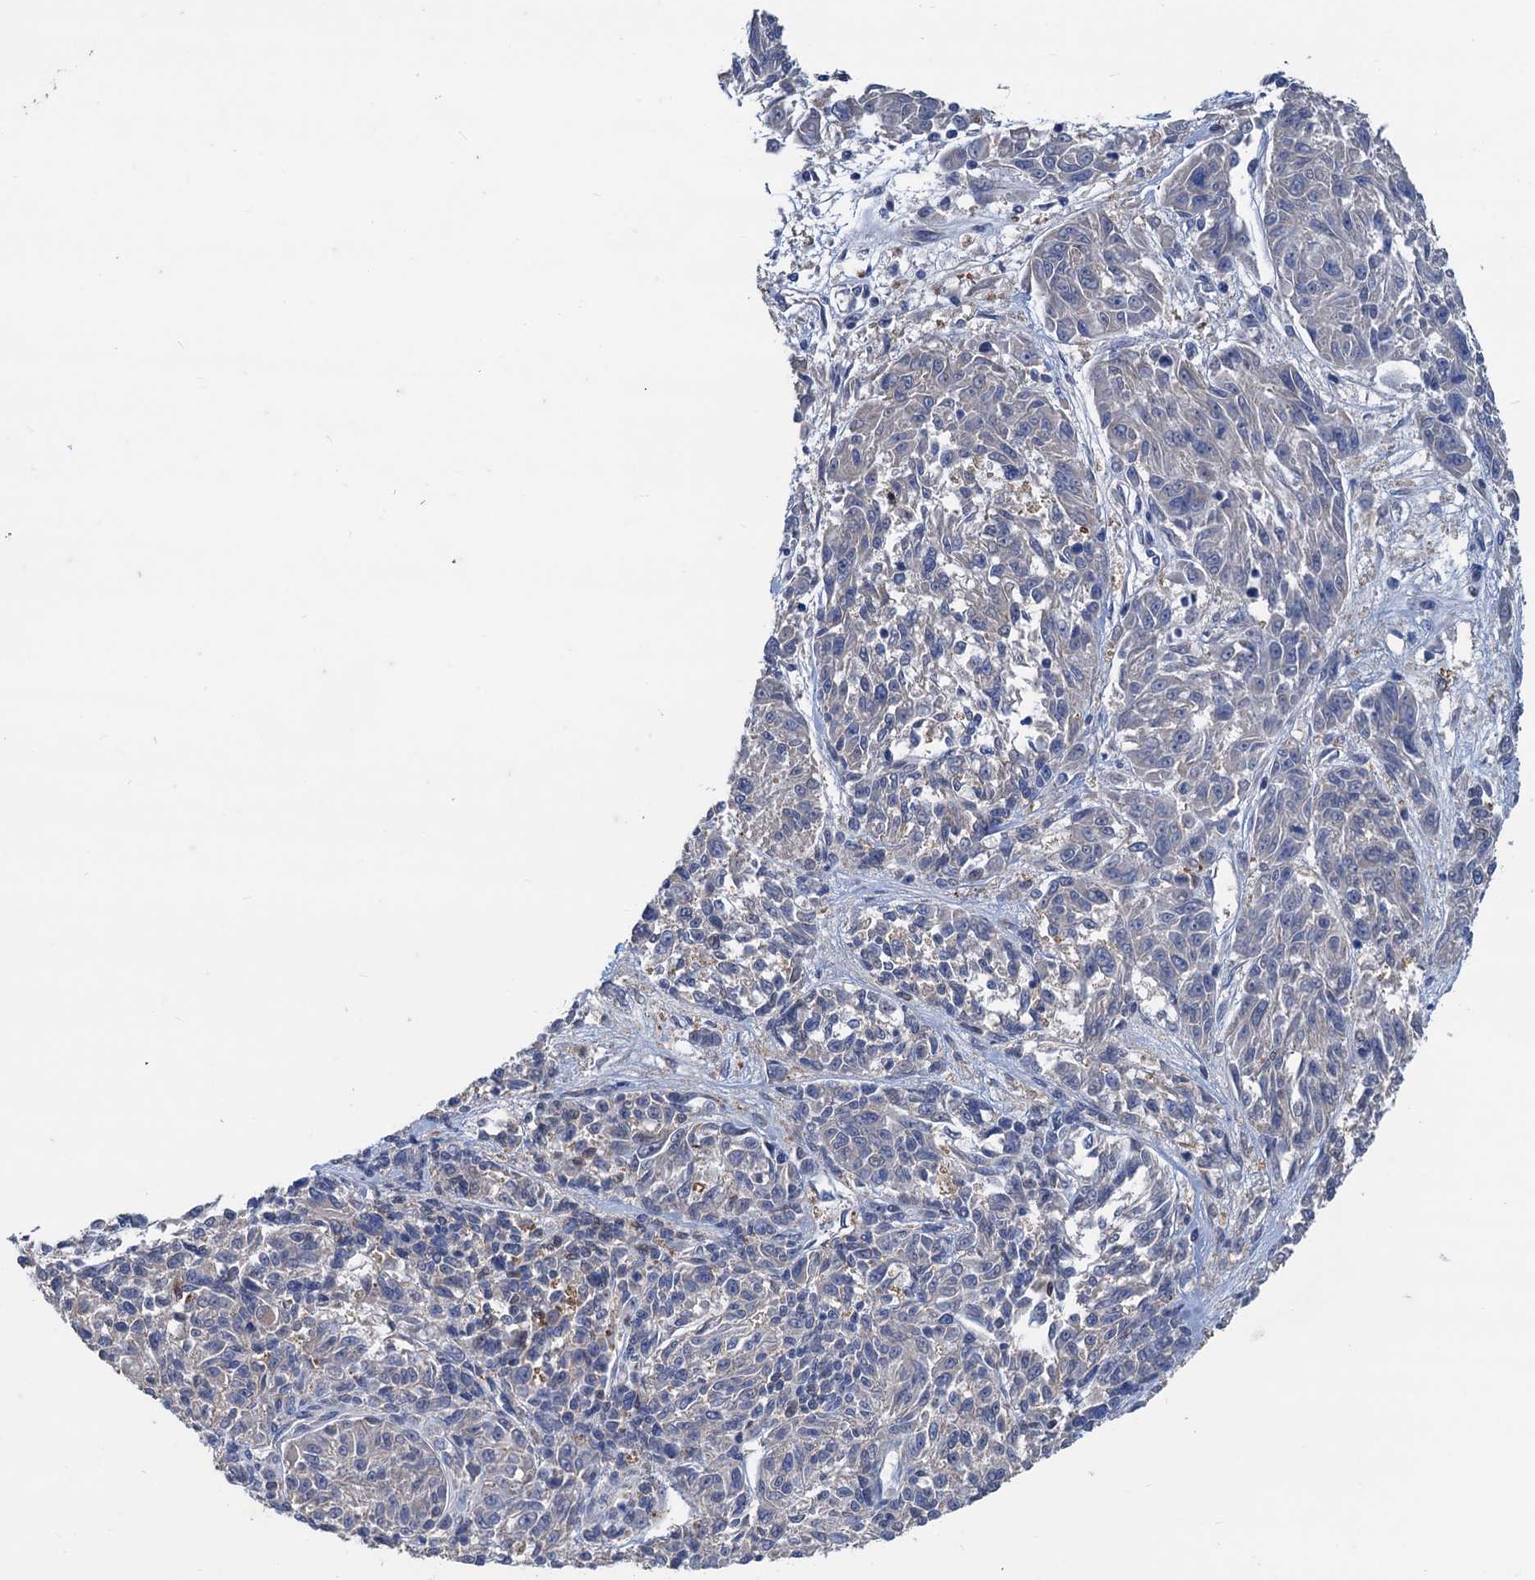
{"staining": {"intensity": "negative", "quantity": "none", "location": "none"}, "tissue": "melanoma", "cell_type": "Tumor cells", "image_type": "cancer", "snomed": [{"axis": "morphology", "description": "Malignant melanoma, NOS"}, {"axis": "topography", "description": "Skin"}], "caption": "Immunohistochemistry (IHC) of malignant melanoma reveals no positivity in tumor cells. The staining is performed using DAB (3,3'-diaminobenzidine) brown chromogen with nuclei counter-stained in using hematoxylin.", "gene": "SMCO3", "patient": {"sex": "male", "age": 53}}